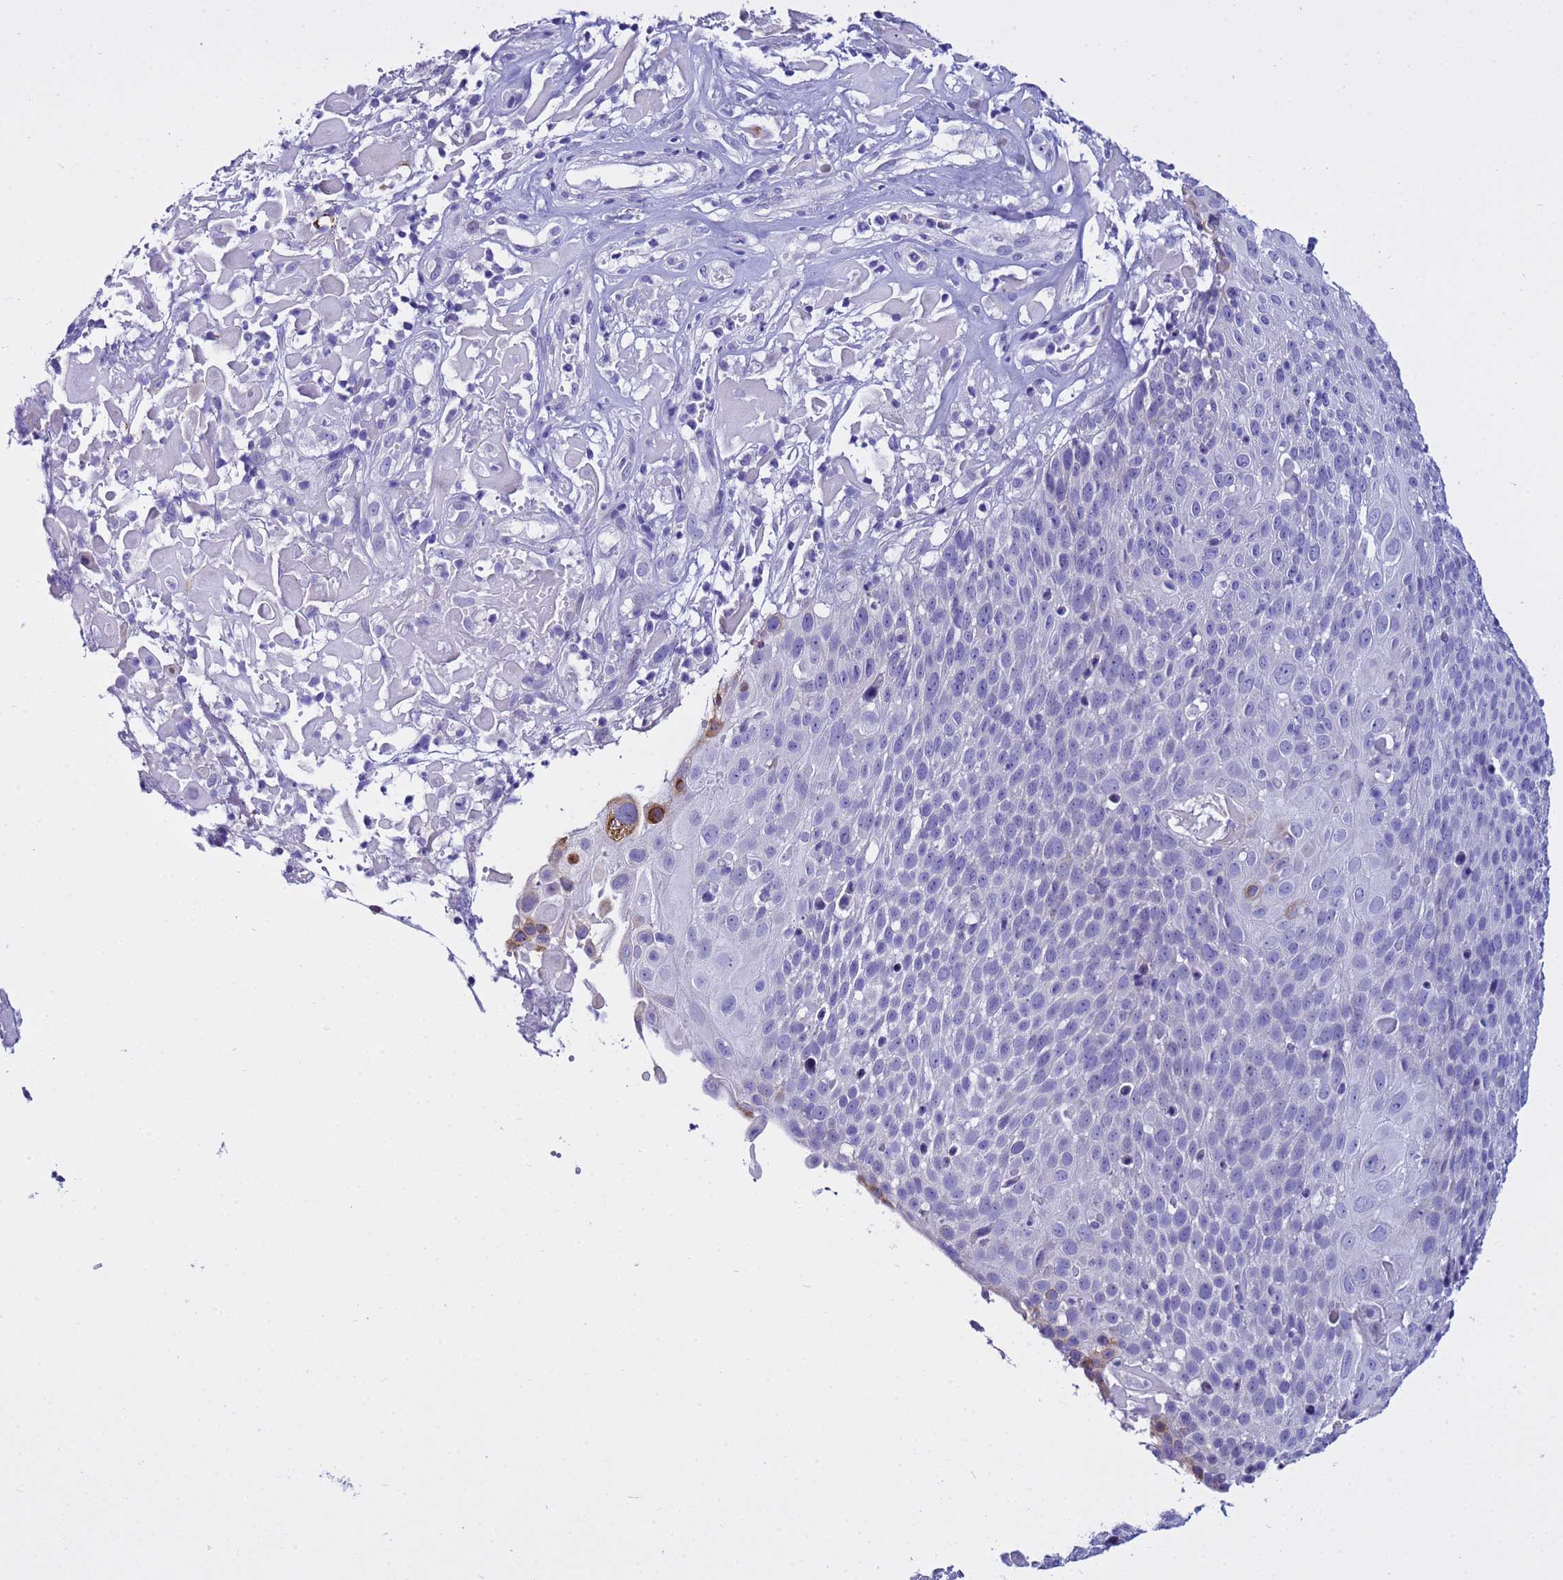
{"staining": {"intensity": "moderate", "quantity": "<25%", "location": "cytoplasmic/membranous"}, "tissue": "cervical cancer", "cell_type": "Tumor cells", "image_type": "cancer", "snomed": [{"axis": "morphology", "description": "Squamous cell carcinoma, NOS"}, {"axis": "topography", "description": "Cervix"}], "caption": "Immunohistochemical staining of human squamous cell carcinoma (cervical) reveals moderate cytoplasmic/membranous protein staining in about <25% of tumor cells.", "gene": "IGSF11", "patient": {"sex": "female", "age": 74}}